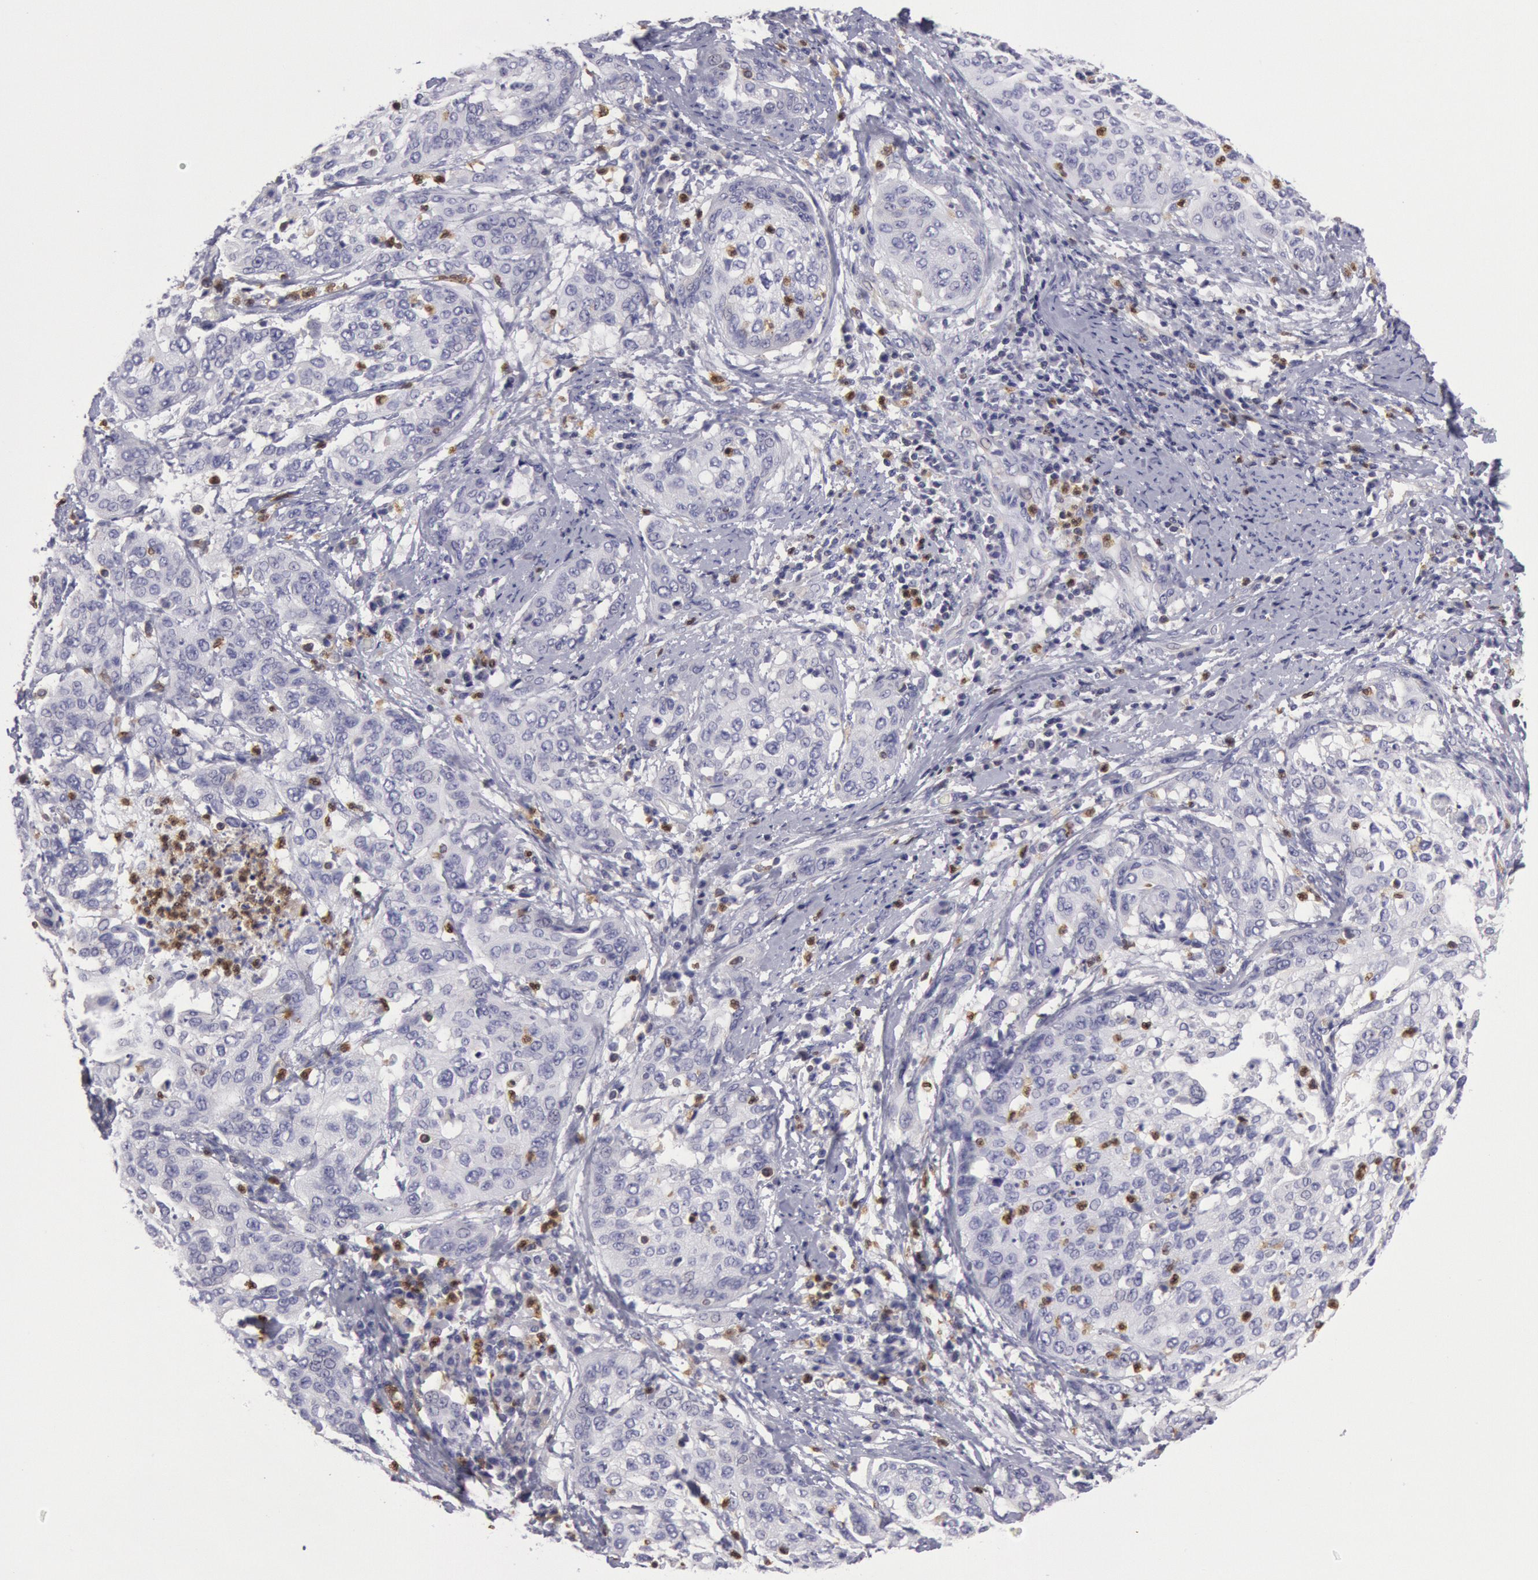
{"staining": {"intensity": "negative", "quantity": "none", "location": "none"}, "tissue": "cervical cancer", "cell_type": "Tumor cells", "image_type": "cancer", "snomed": [{"axis": "morphology", "description": "Squamous cell carcinoma, NOS"}, {"axis": "topography", "description": "Cervix"}], "caption": "IHC of human squamous cell carcinoma (cervical) shows no positivity in tumor cells.", "gene": "RAB27A", "patient": {"sex": "female", "age": 41}}